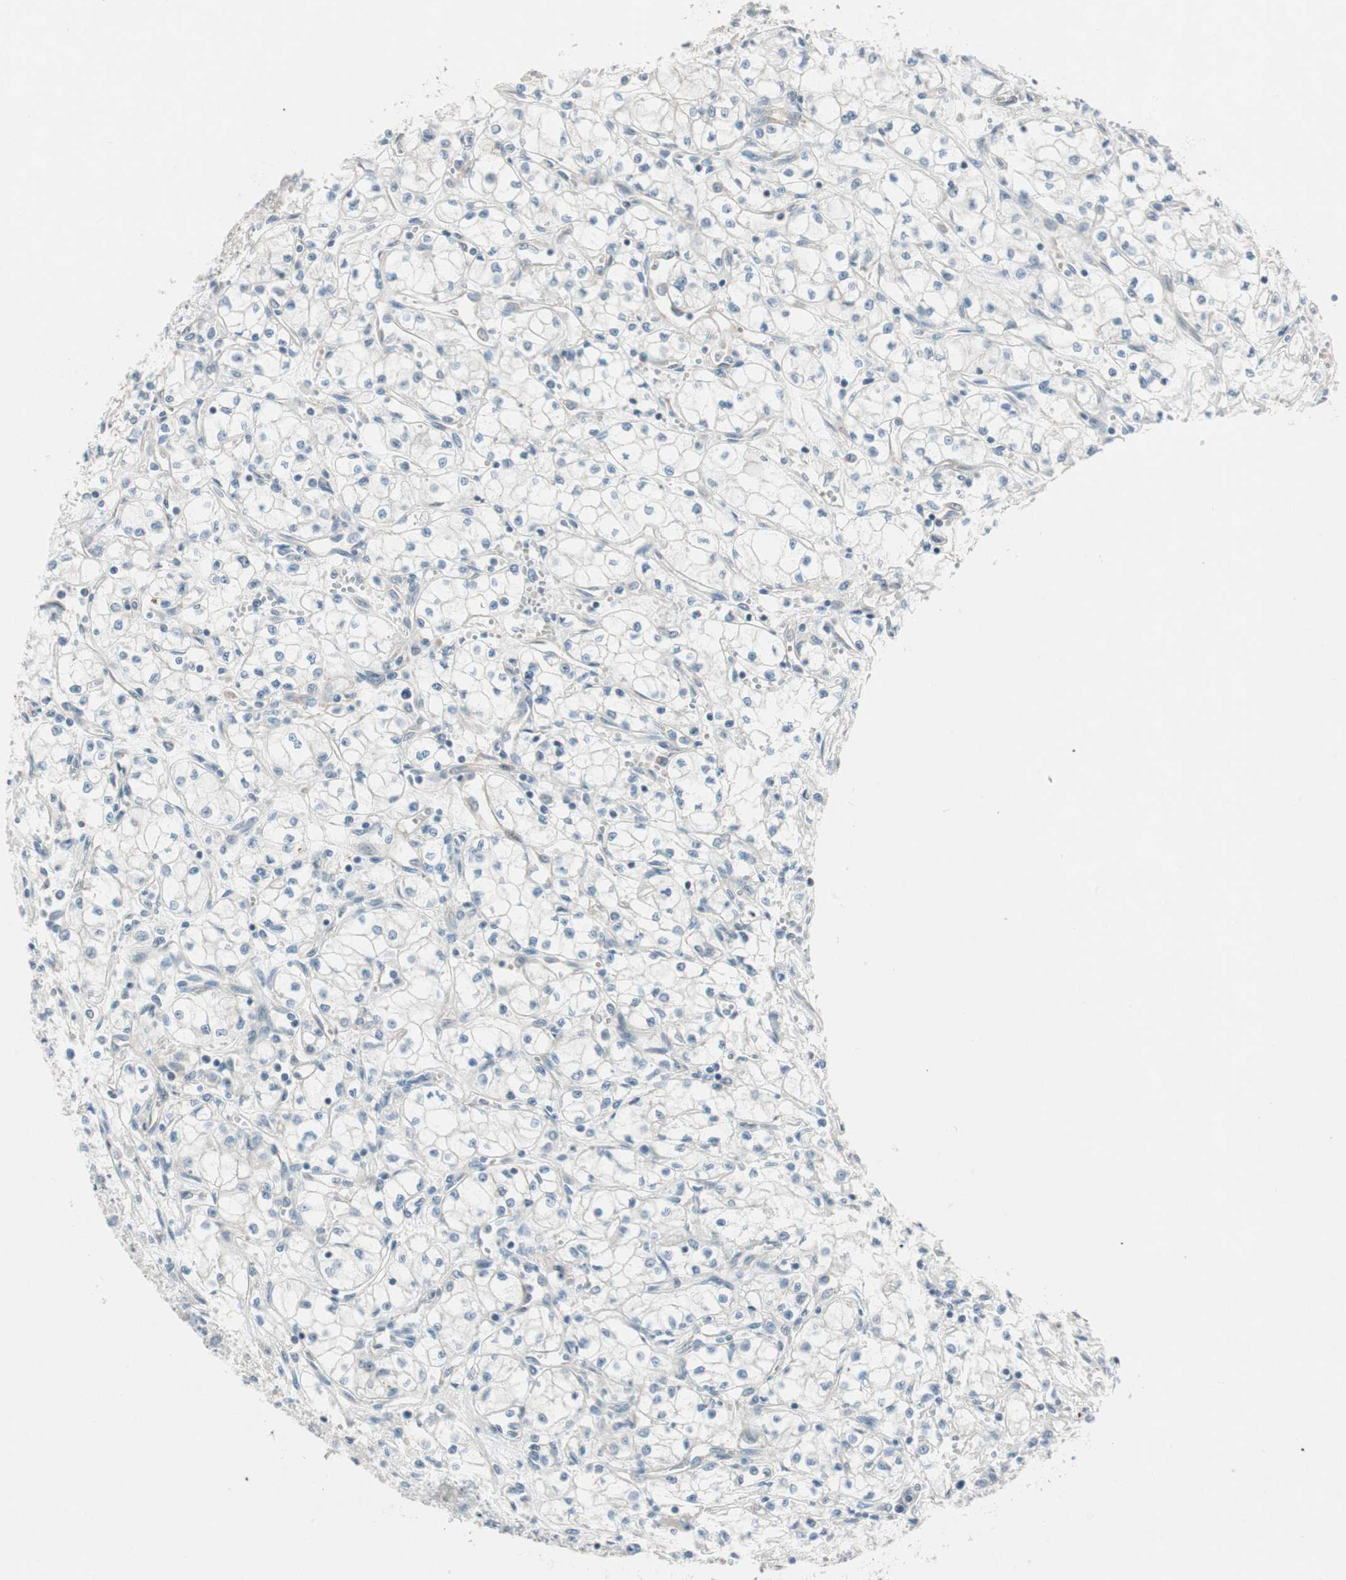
{"staining": {"intensity": "negative", "quantity": "none", "location": "none"}, "tissue": "renal cancer", "cell_type": "Tumor cells", "image_type": "cancer", "snomed": [{"axis": "morphology", "description": "Normal tissue, NOS"}, {"axis": "morphology", "description": "Adenocarcinoma, NOS"}, {"axis": "topography", "description": "Kidney"}], "caption": "The histopathology image shows no significant expression in tumor cells of adenocarcinoma (renal).", "gene": "CGRRF1", "patient": {"sex": "male", "age": 59}}